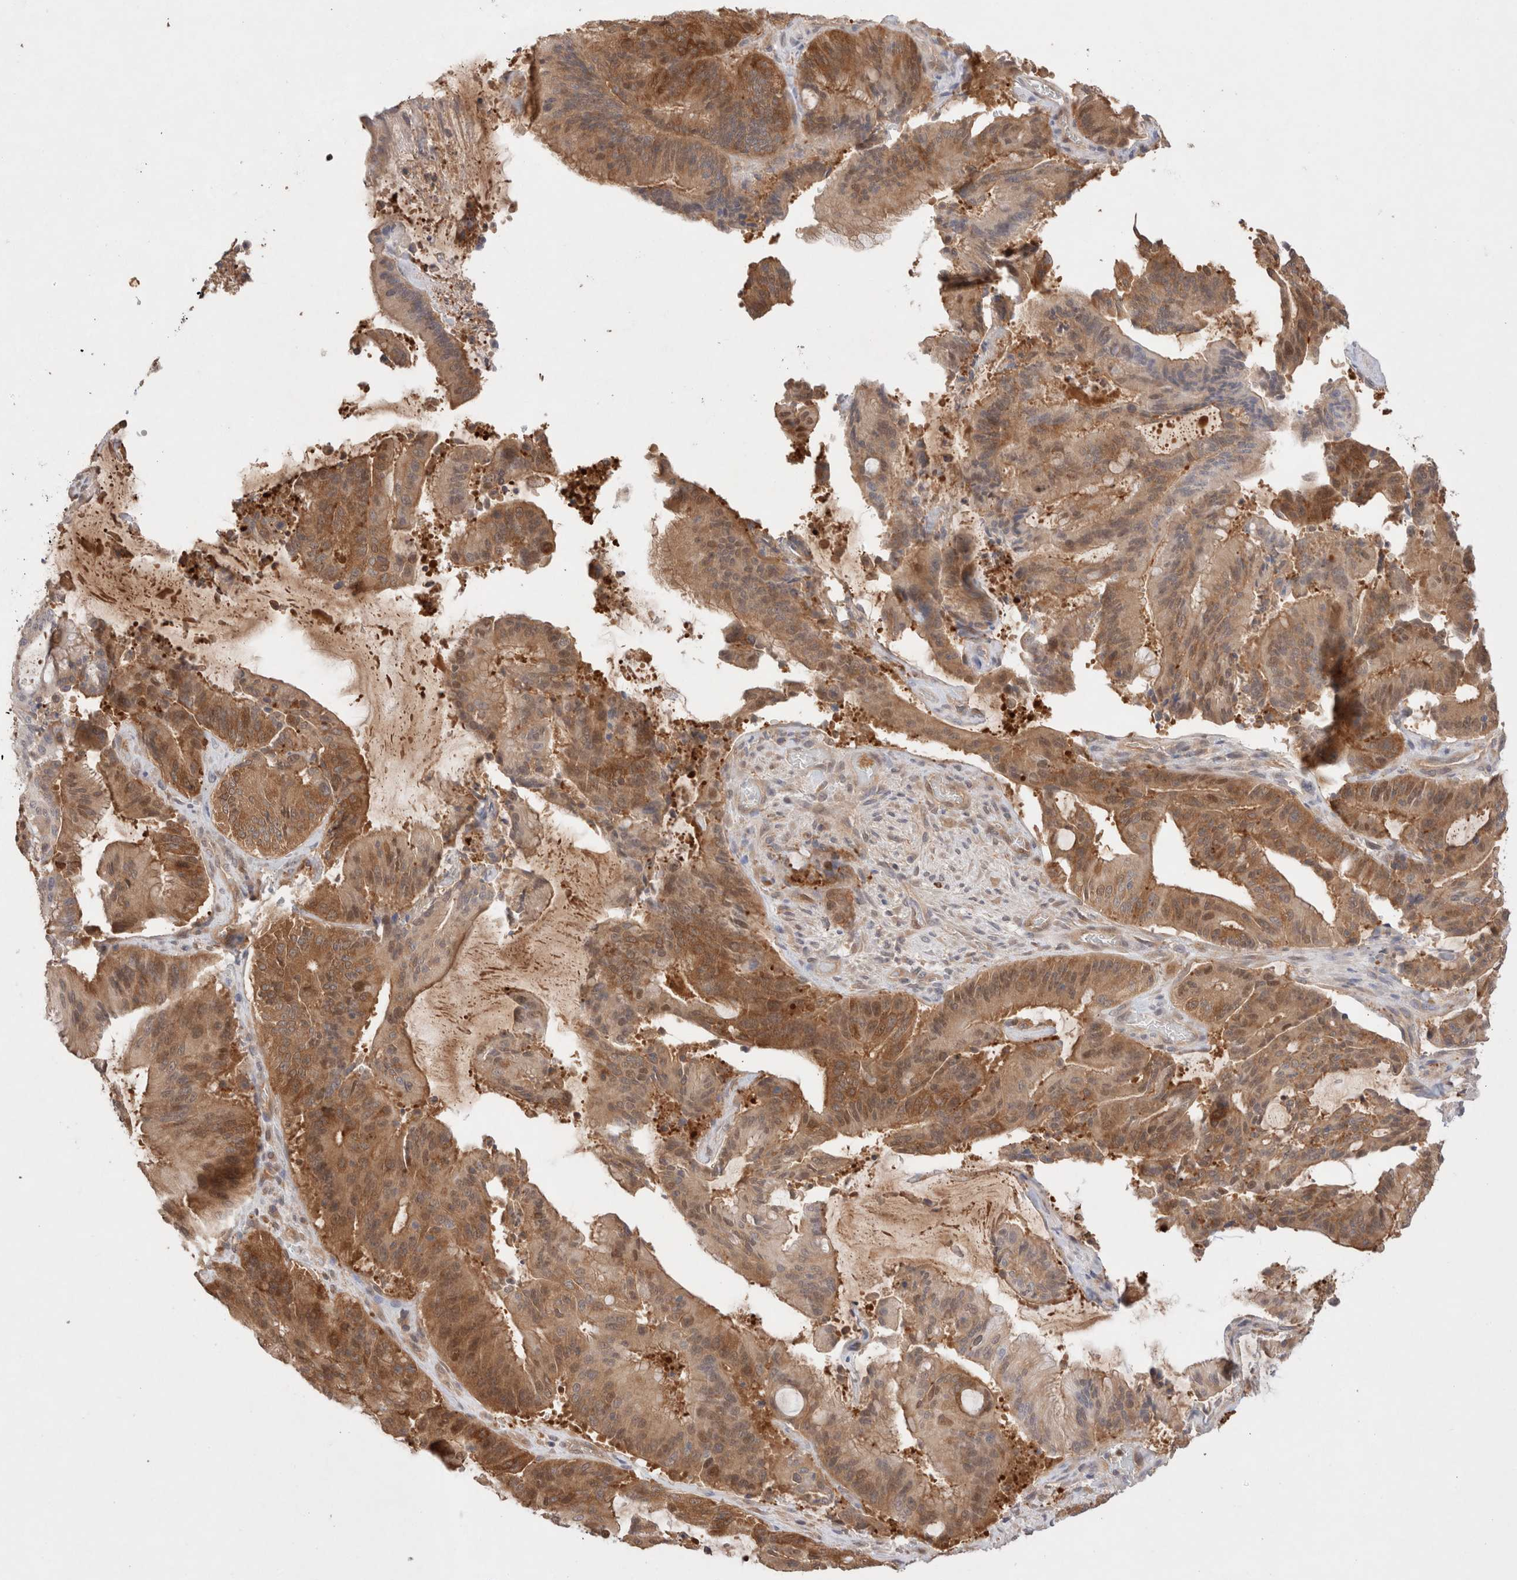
{"staining": {"intensity": "moderate", "quantity": ">75%", "location": "cytoplasmic/membranous"}, "tissue": "liver cancer", "cell_type": "Tumor cells", "image_type": "cancer", "snomed": [{"axis": "morphology", "description": "Normal tissue, NOS"}, {"axis": "morphology", "description": "Cholangiocarcinoma"}, {"axis": "topography", "description": "Liver"}, {"axis": "topography", "description": "Peripheral nerve tissue"}], "caption": "Immunohistochemical staining of human cholangiocarcinoma (liver) displays medium levels of moderate cytoplasmic/membranous expression in approximately >75% of tumor cells. Using DAB (brown) and hematoxylin (blue) stains, captured at high magnification using brightfield microscopy.", "gene": "STARD10", "patient": {"sex": "female", "age": 73}}